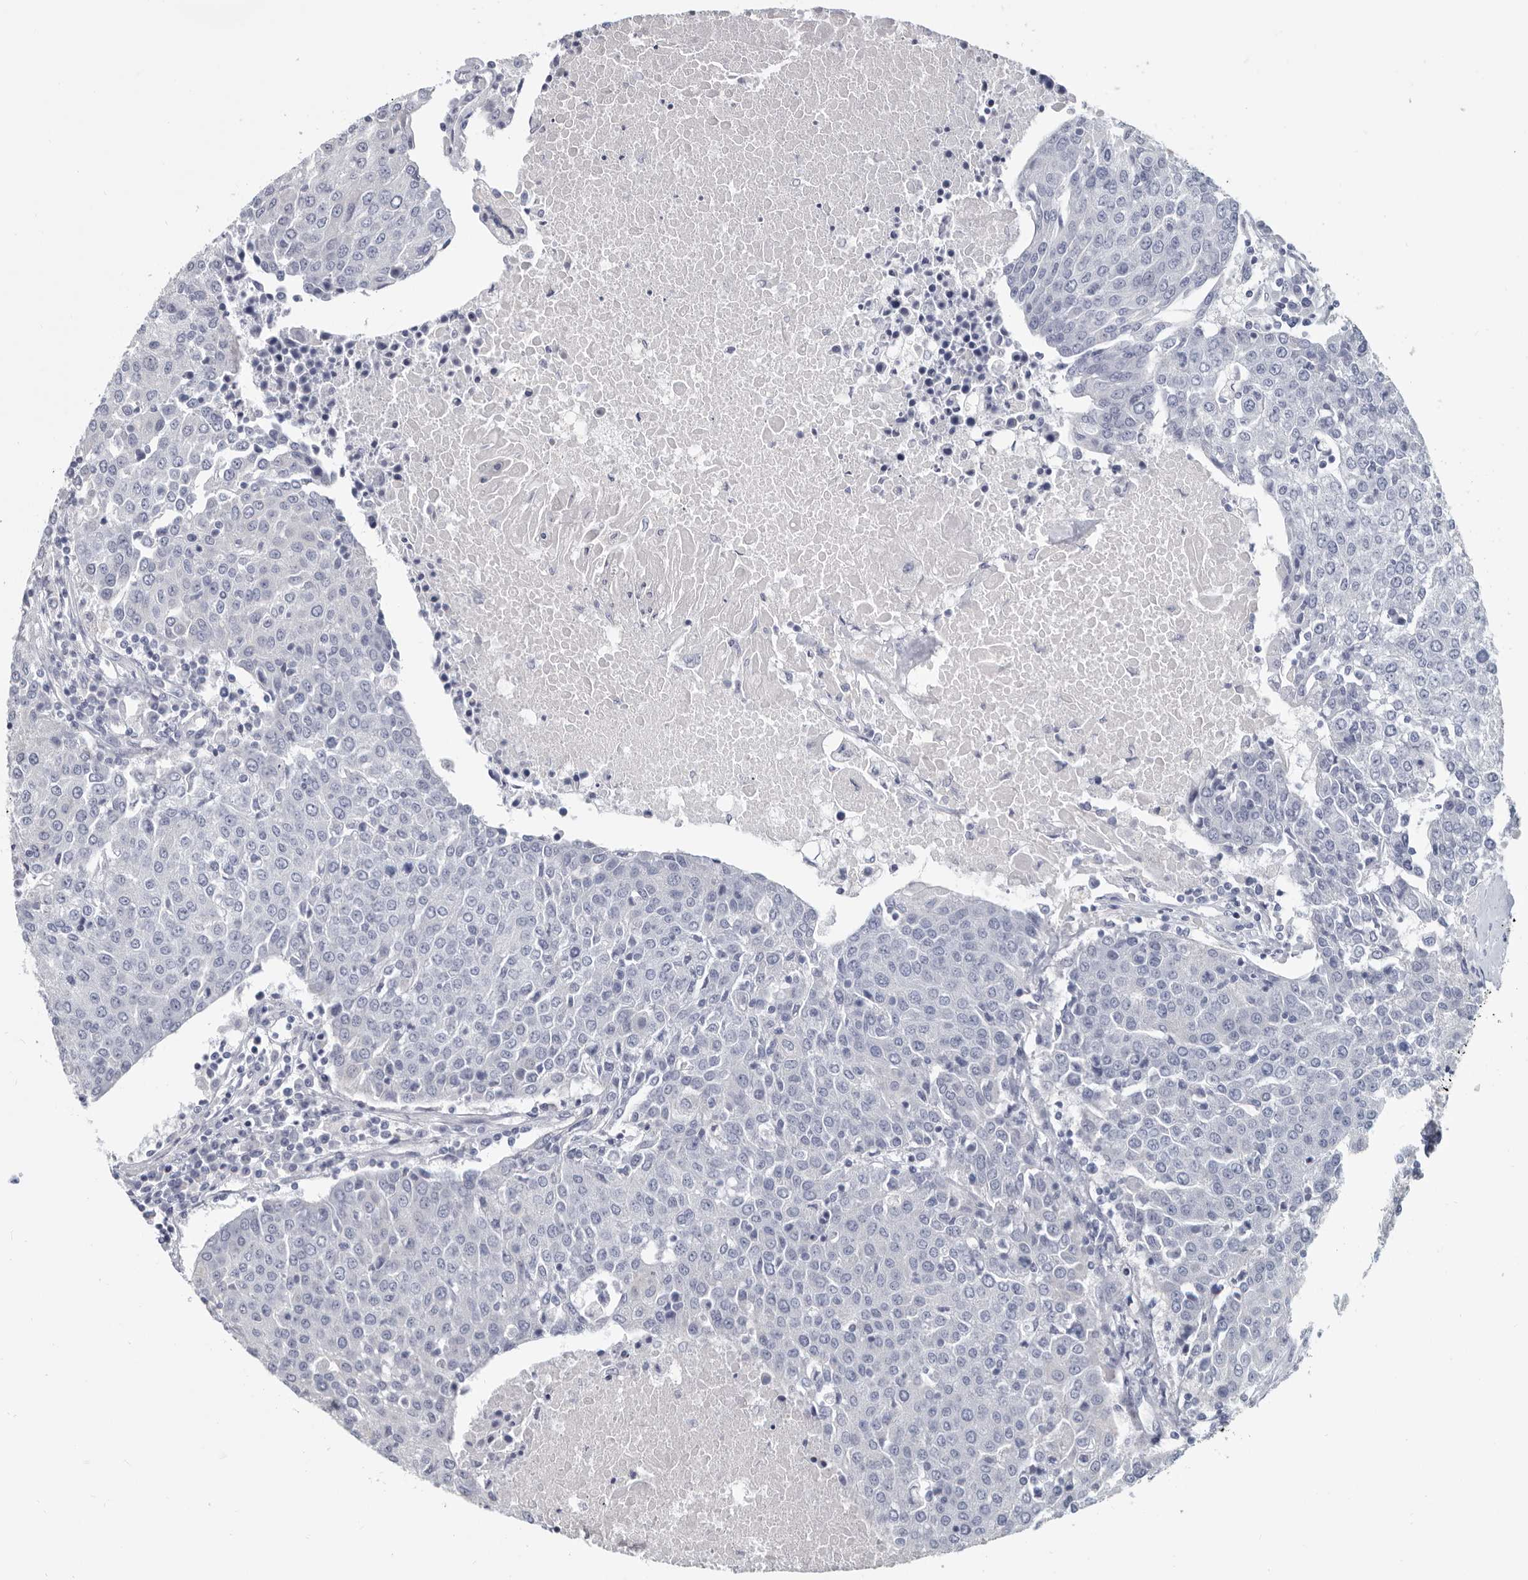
{"staining": {"intensity": "negative", "quantity": "none", "location": "none"}, "tissue": "urothelial cancer", "cell_type": "Tumor cells", "image_type": "cancer", "snomed": [{"axis": "morphology", "description": "Urothelial carcinoma, High grade"}, {"axis": "topography", "description": "Urinary bladder"}], "caption": "Urothelial carcinoma (high-grade) was stained to show a protein in brown. There is no significant expression in tumor cells.", "gene": "WRAP73", "patient": {"sex": "female", "age": 85}}